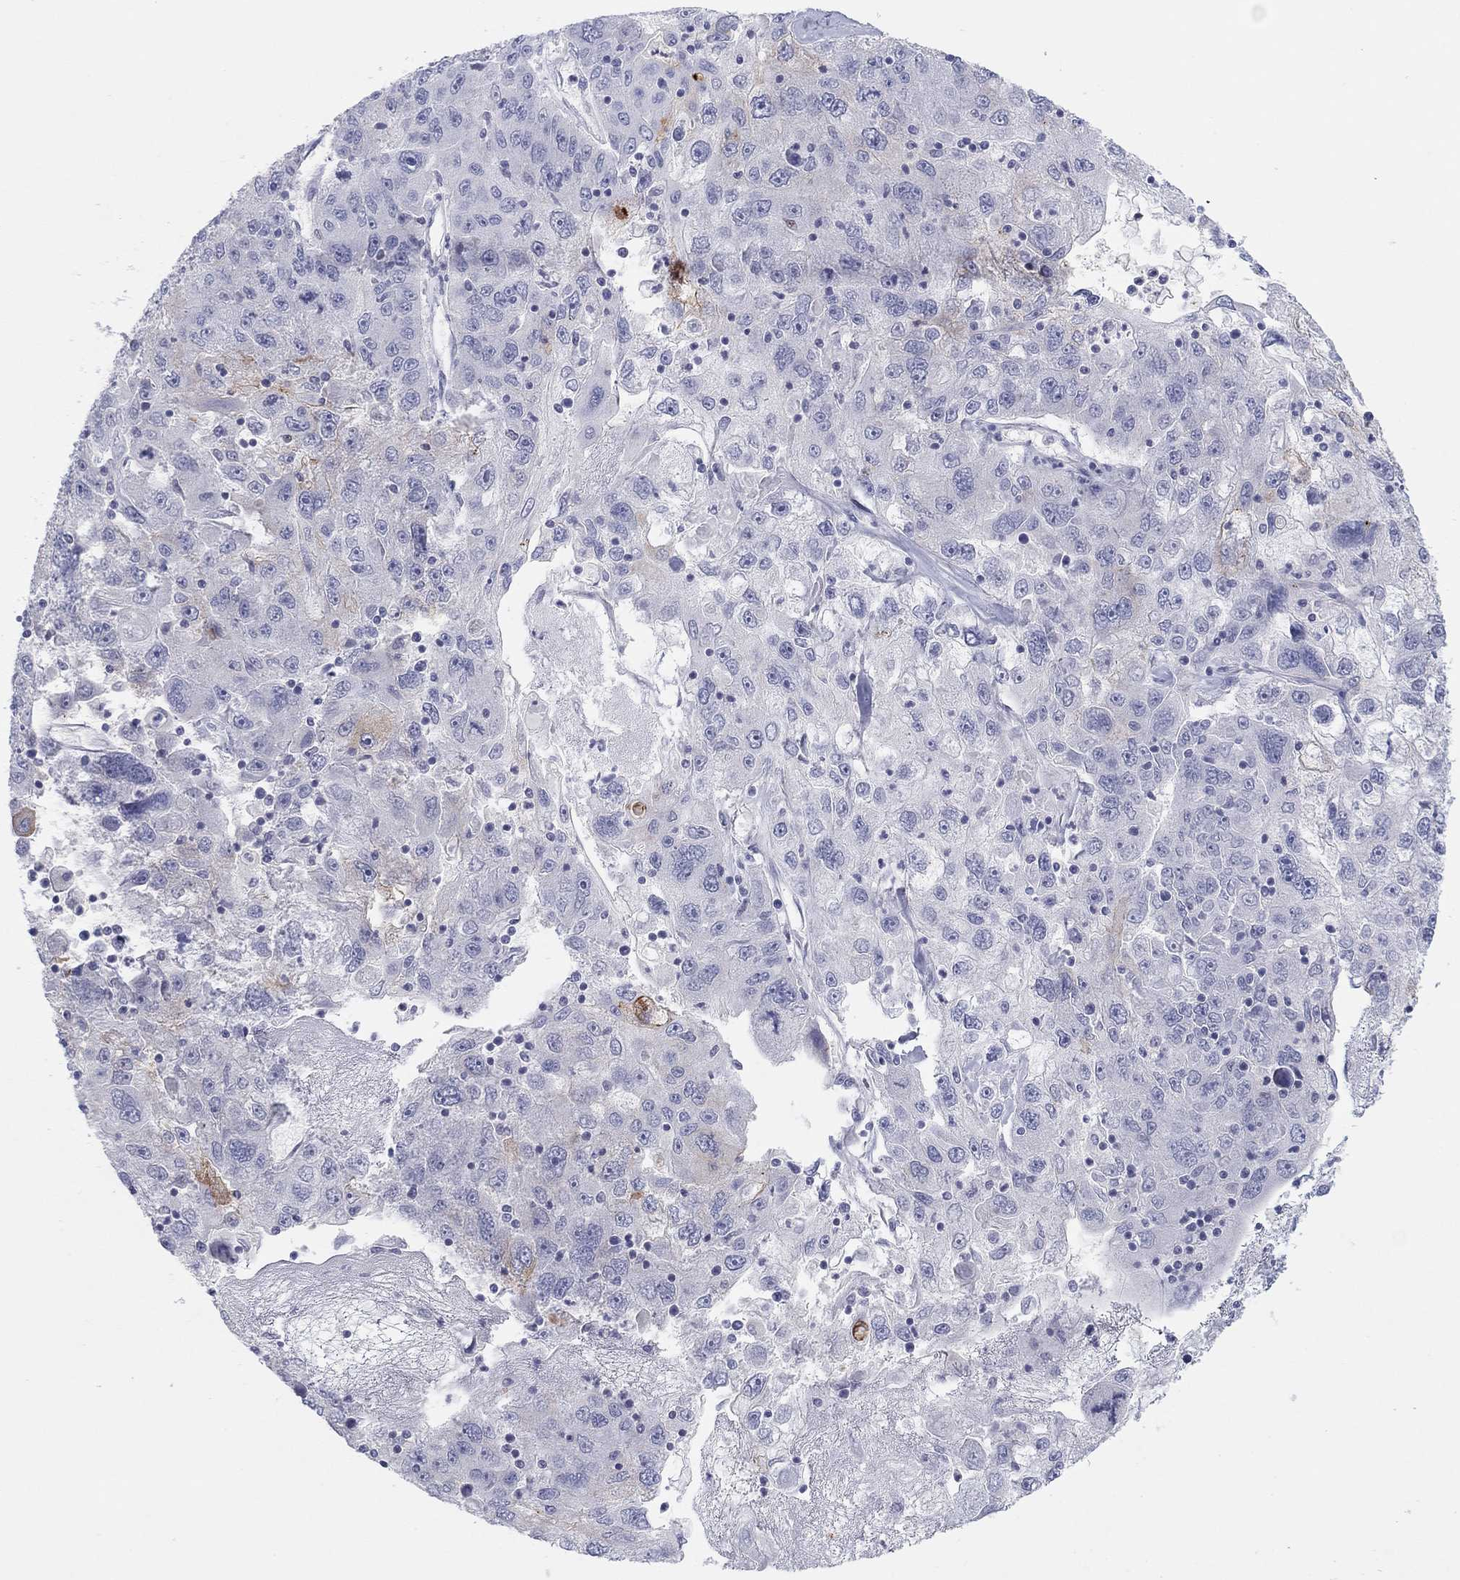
{"staining": {"intensity": "weak", "quantity": "<25%", "location": "cytoplasmic/membranous"}, "tissue": "stomach cancer", "cell_type": "Tumor cells", "image_type": "cancer", "snomed": [{"axis": "morphology", "description": "Adenocarcinoma, NOS"}, {"axis": "topography", "description": "Stomach"}], "caption": "A micrograph of stomach cancer (adenocarcinoma) stained for a protein displays no brown staining in tumor cells.", "gene": "CPNE6", "patient": {"sex": "male", "age": 56}}